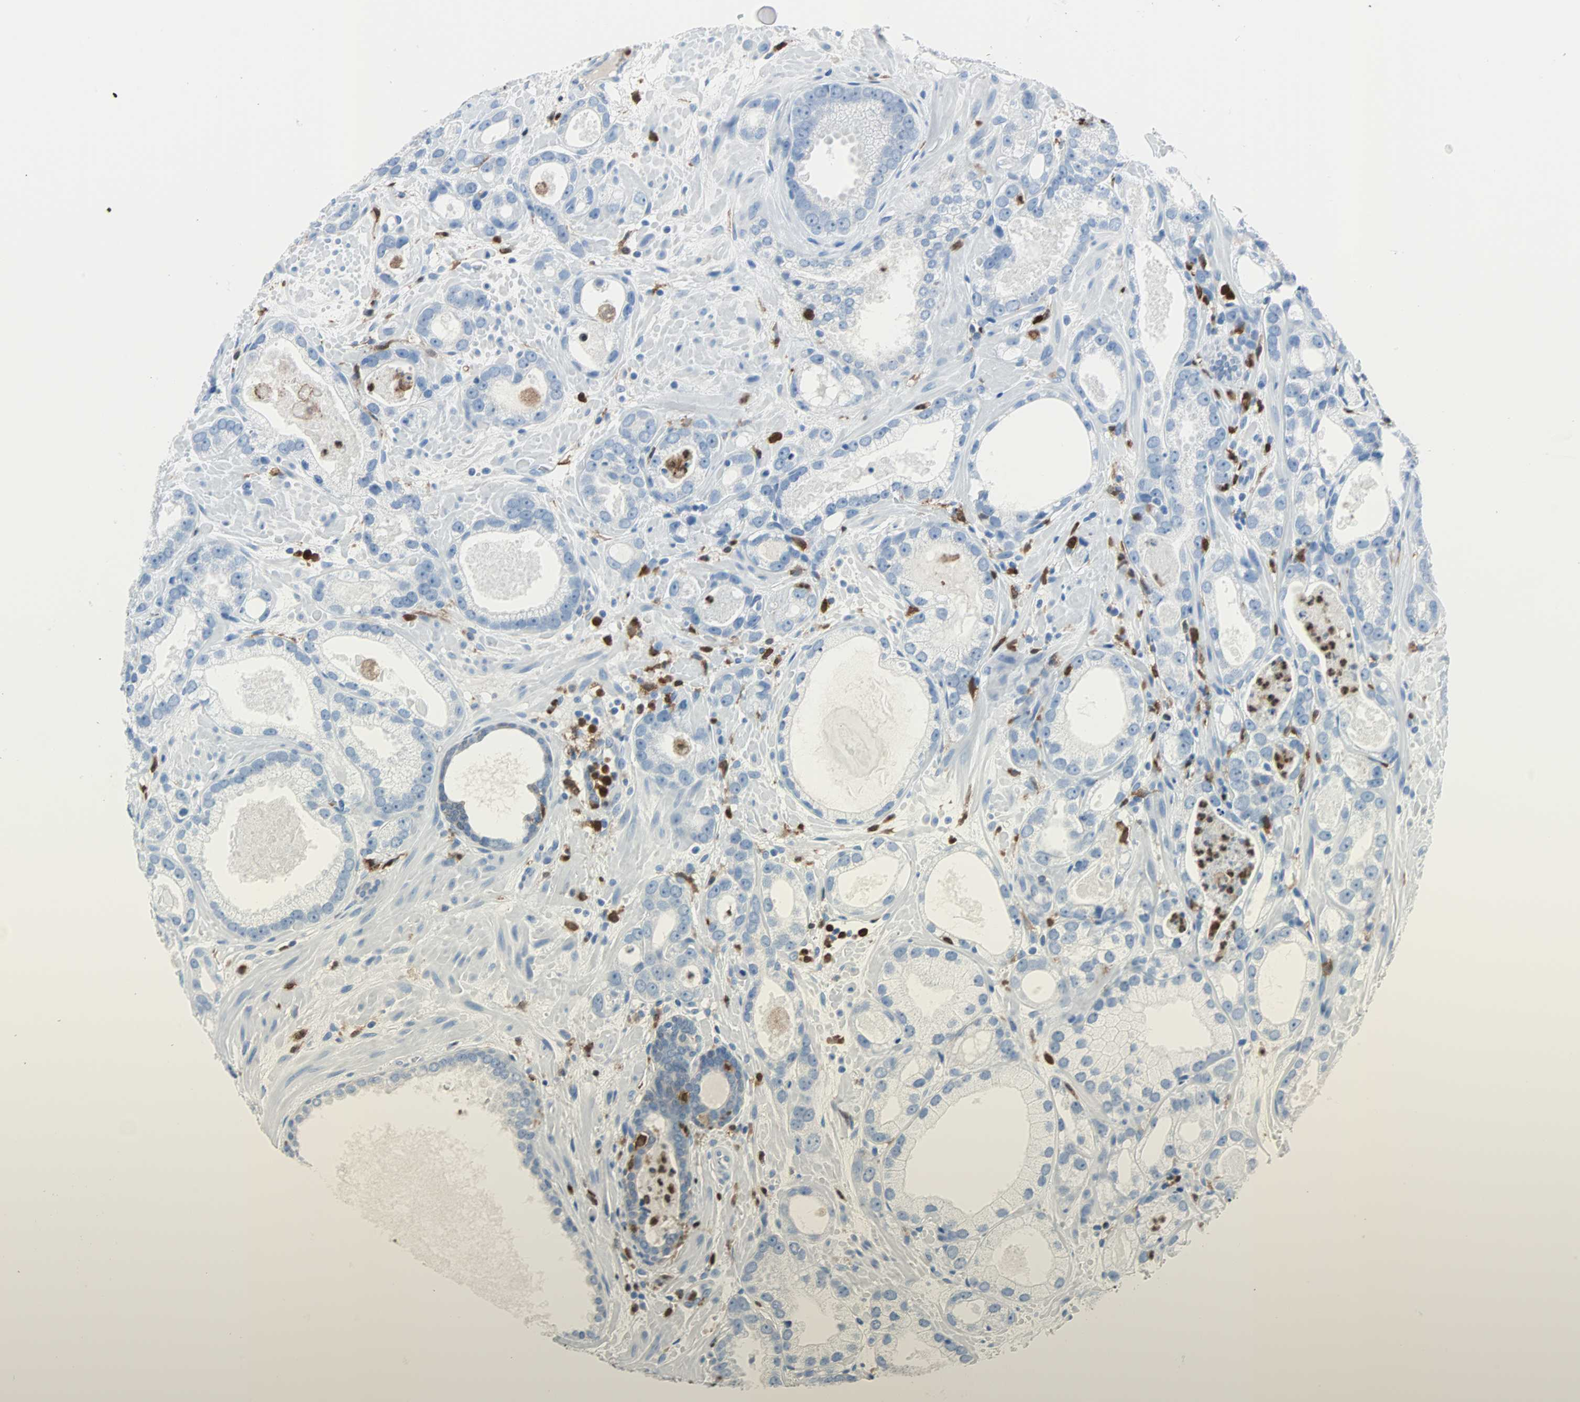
{"staining": {"intensity": "negative", "quantity": "none", "location": "none"}, "tissue": "prostate cancer", "cell_type": "Tumor cells", "image_type": "cancer", "snomed": [{"axis": "morphology", "description": "Adenocarcinoma, Low grade"}, {"axis": "topography", "description": "Prostate"}], "caption": "Tumor cells show no significant protein staining in prostate cancer.", "gene": "SYK", "patient": {"sex": "male", "age": 57}}